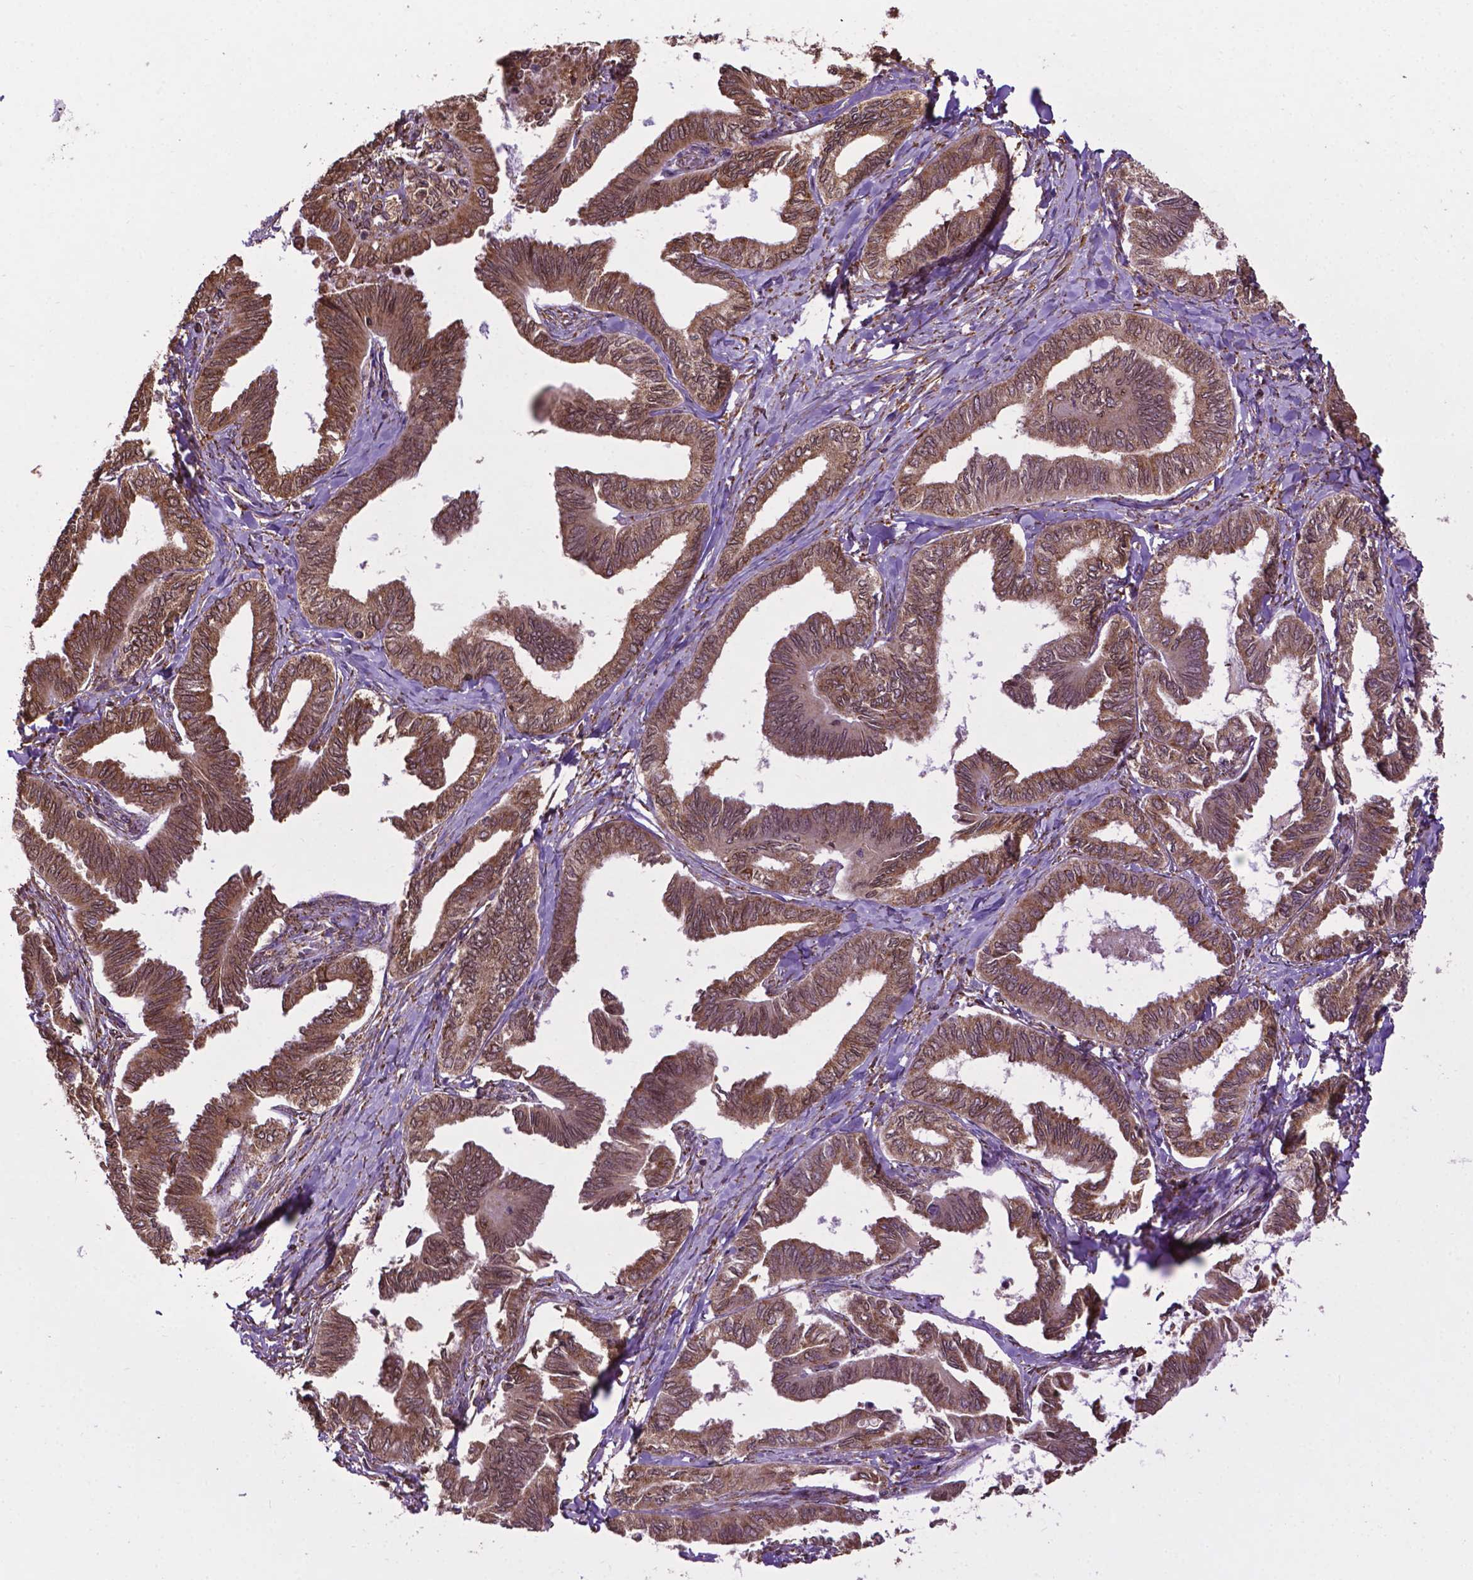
{"staining": {"intensity": "weak", "quantity": ">75%", "location": "cytoplasmic/membranous,nuclear"}, "tissue": "ovarian cancer", "cell_type": "Tumor cells", "image_type": "cancer", "snomed": [{"axis": "morphology", "description": "Carcinoma, endometroid"}, {"axis": "topography", "description": "Ovary"}], "caption": "A micrograph of human ovarian endometroid carcinoma stained for a protein exhibits weak cytoplasmic/membranous and nuclear brown staining in tumor cells. (DAB IHC, brown staining for protein, blue staining for nuclei).", "gene": "GANAB", "patient": {"sex": "female", "age": 70}}